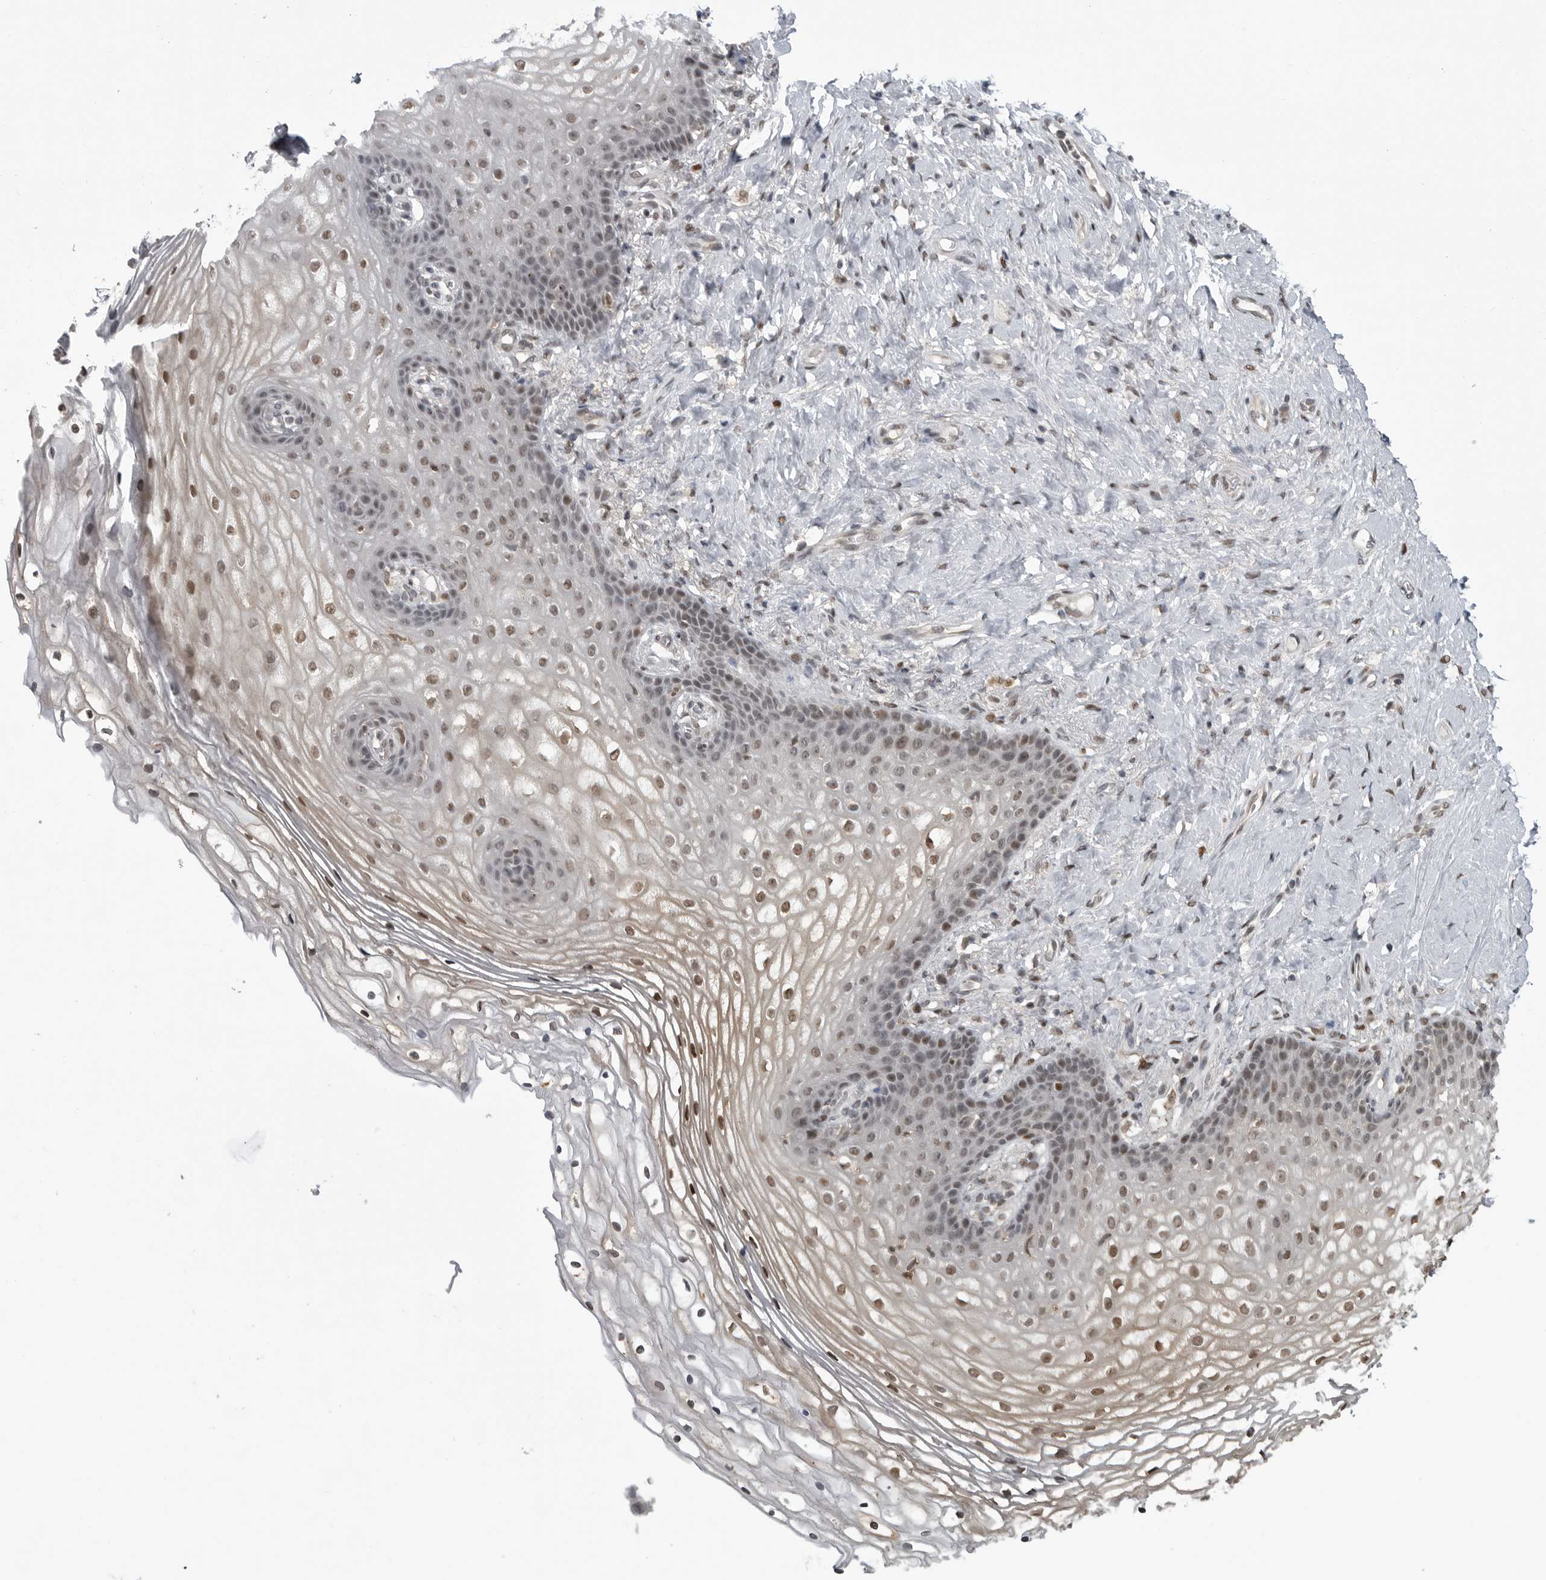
{"staining": {"intensity": "moderate", "quantity": "25%-75%", "location": "nuclear"}, "tissue": "vagina", "cell_type": "Squamous epithelial cells", "image_type": "normal", "snomed": [{"axis": "morphology", "description": "Normal tissue, NOS"}, {"axis": "topography", "description": "Vagina"}], "caption": "Normal vagina reveals moderate nuclear expression in approximately 25%-75% of squamous epithelial cells The protein of interest is shown in brown color, while the nuclei are stained blue..", "gene": "C8orf58", "patient": {"sex": "female", "age": 60}}